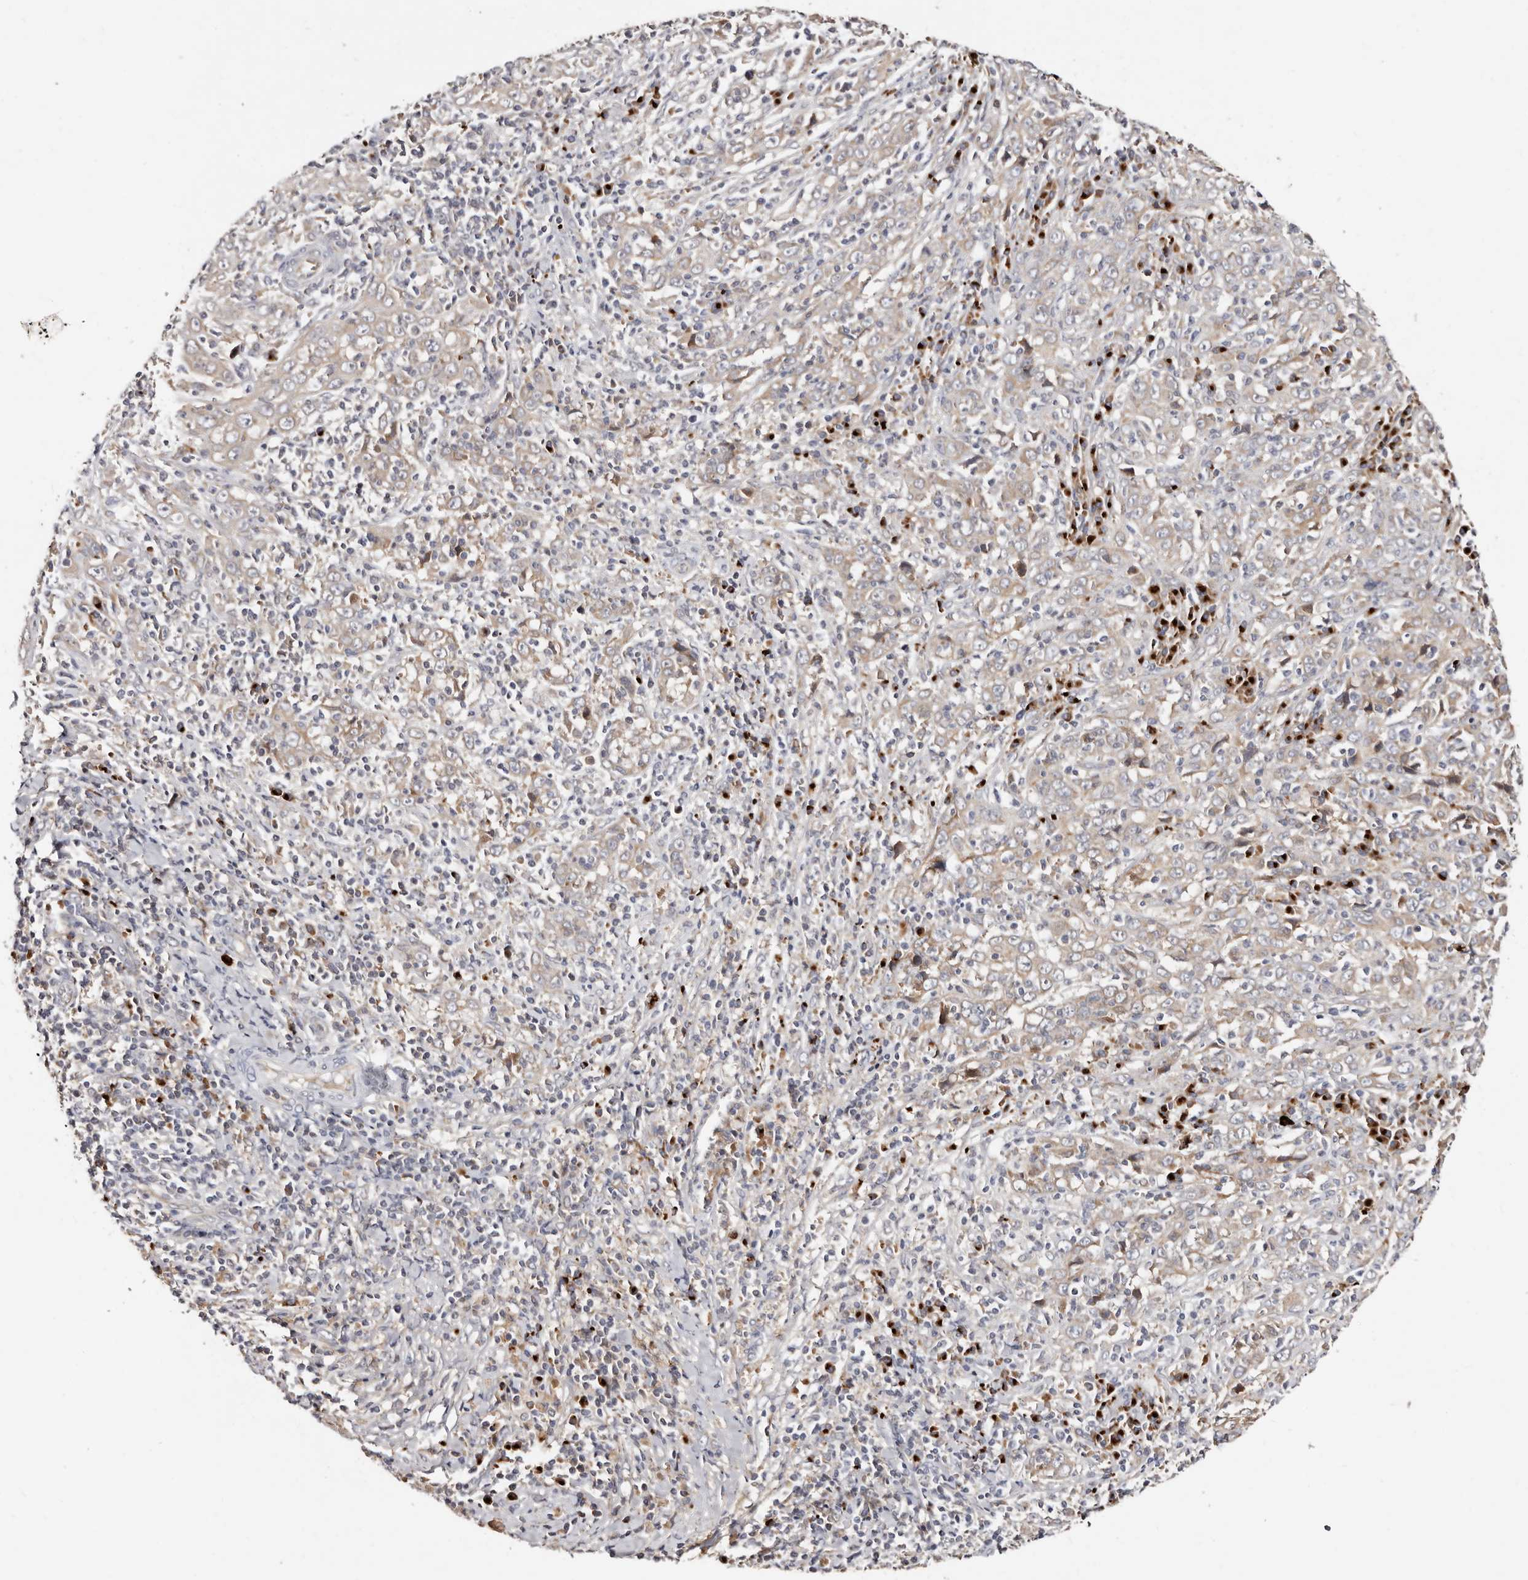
{"staining": {"intensity": "weak", "quantity": "<25%", "location": "cytoplasmic/membranous"}, "tissue": "cervical cancer", "cell_type": "Tumor cells", "image_type": "cancer", "snomed": [{"axis": "morphology", "description": "Squamous cell carcinoma, NOS"}, {"axis": "topography", "description": "Cervix"}], "caption": "The photomicrograph shows no staining of tumor cells in cervical cancer (squamous cell carcinoma).", "gene": "DACT2", "patient": {"sex": "female", "age": 46}}